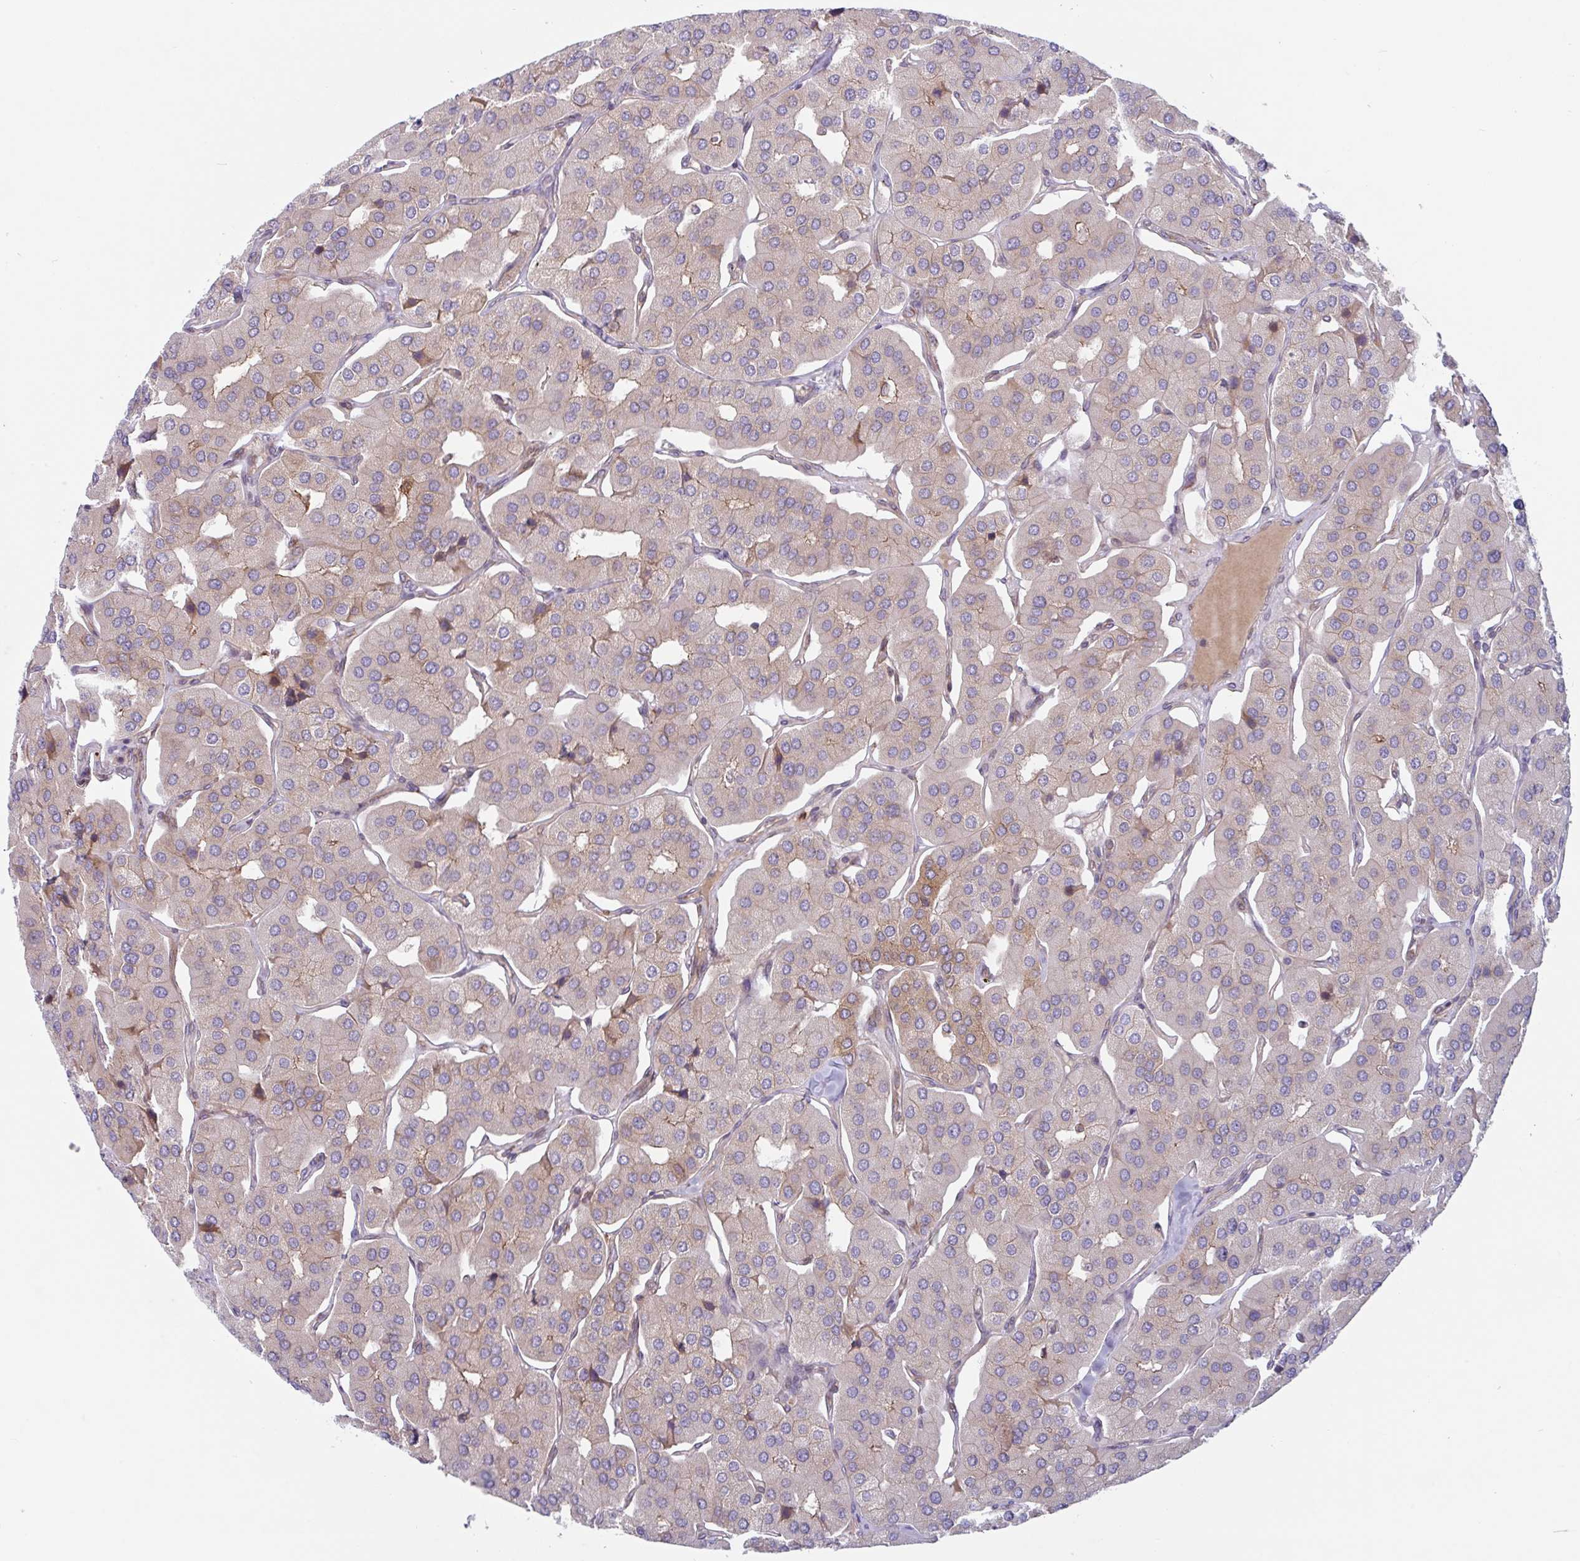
{"staining": {"intensity": "weak", "quantity": "25%-75%", "location": "cytoplasmic/membranous"}, "tissue": "parathyroid gland", "cell_type": "Glandular cells", "image_type": "normal", "snomed": [{"axis": "morphology", "description": "Normal tissue, NOS"}, {"axis": "morphology", "description": "Adenoma, NOS"}, {"axis": "topography", "description": "Parathyroid gland"}], "caption": "This image exhibits IHC staining of unremarkable parathyroid gland, with low weak cytoplasmic/membranous staining in about 25%-75% of glandular cells.", "gene": "RIT1", "patient": {"sex": "female", "age": 86}}